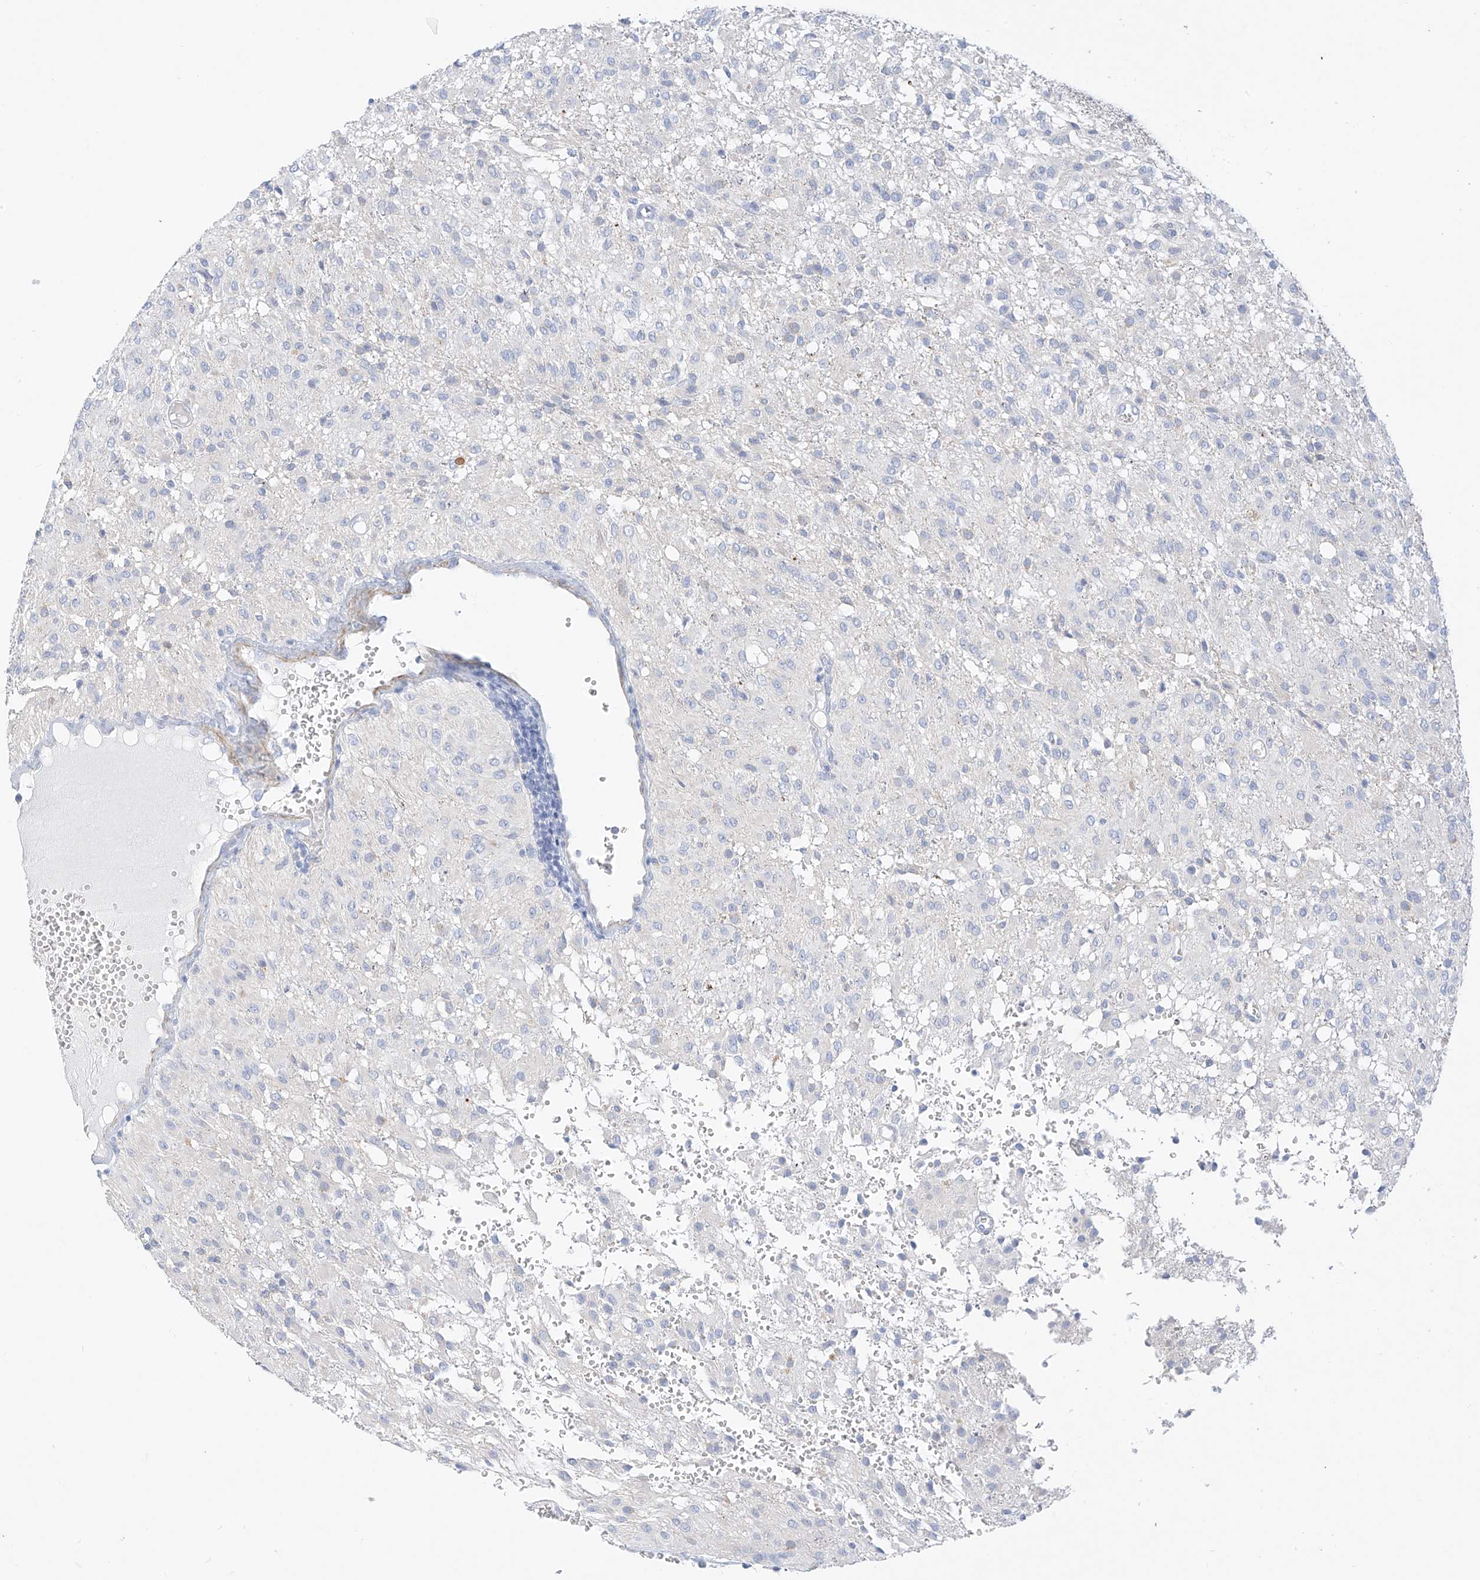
{"staining": {"intensity": "negative", "quantity": "none", "location": "none"}, "tissue": "glioma", "cell_type": "Tumor cells", "image_type": "cancer", "snomed": [{"axis": "morphology", "description": "Glioma, malignant, High grade"}, {"axis": "topography", "description": "Brain"}], "caption": "High magnification brightfield microscopy of glioma stained with DAB (brown) and counterstained with hematoxylin (blue): tumor cells show no significant expression. (DAB (3,3'-diaminobenzidine) immunohistochemistry visualized using brightfield microscopy, high magnification).", "gene": "ST3GAL5", "patient": {"sex": "female", "age": 59}}